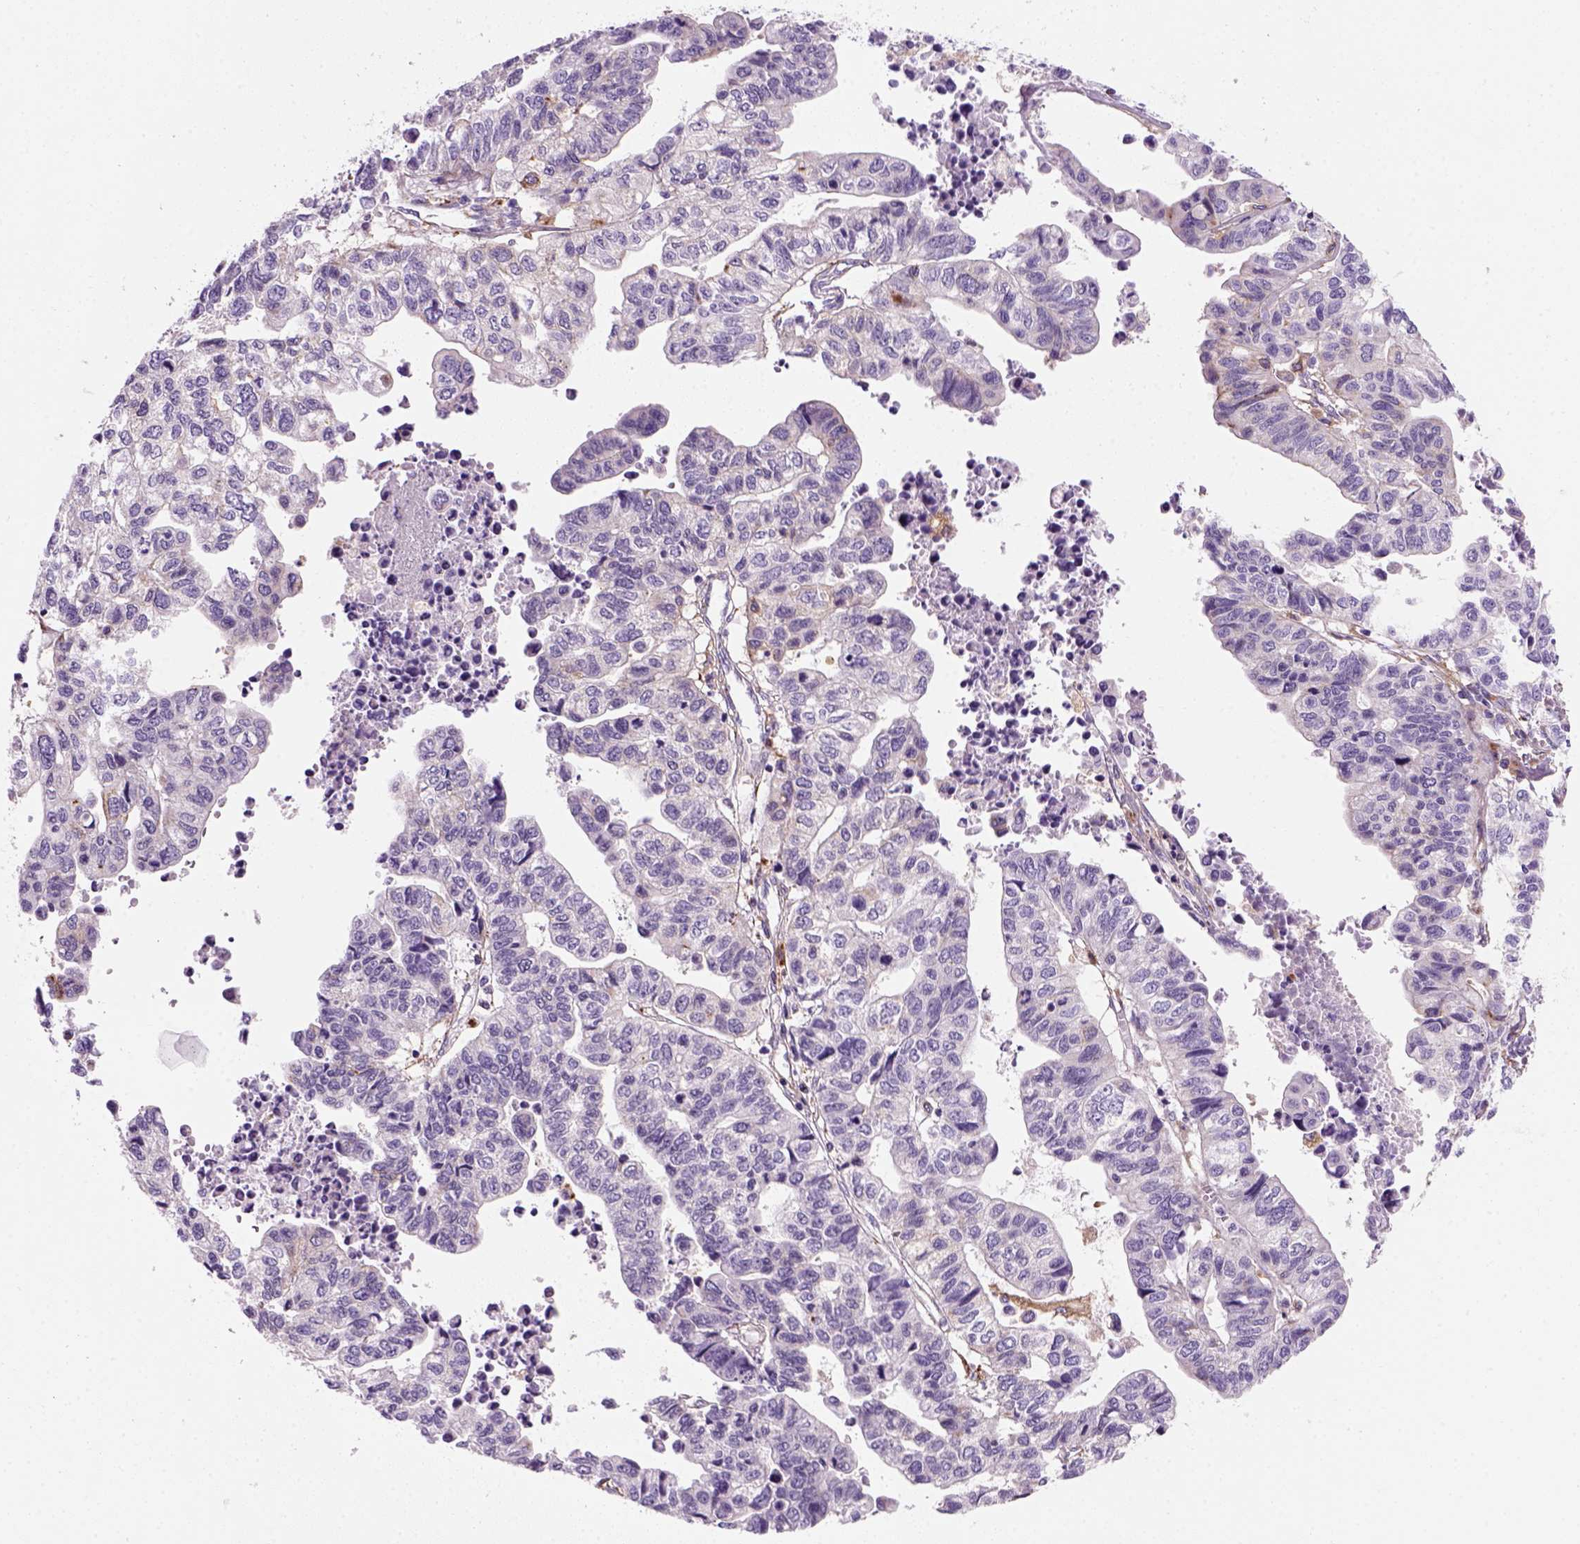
{"staining": {"intensity": "negative", "quantity": "none", "location": "none"}, "tissue": "stomach cancer", "cell_type": "Tumor cells", "image_type": "cancer", "snomed": [{"axis": "morphology", "description": "Adenocarcinoma, NOS"}, {"axis": "topography", "description": "Stomach, upper"}], "caption": "This is a micrograph of IHC staining of stomach cancer, which shows no staining in tumor cells.", "gene": "MARCKS", "patient": {"sex": "female", "age": 67}}